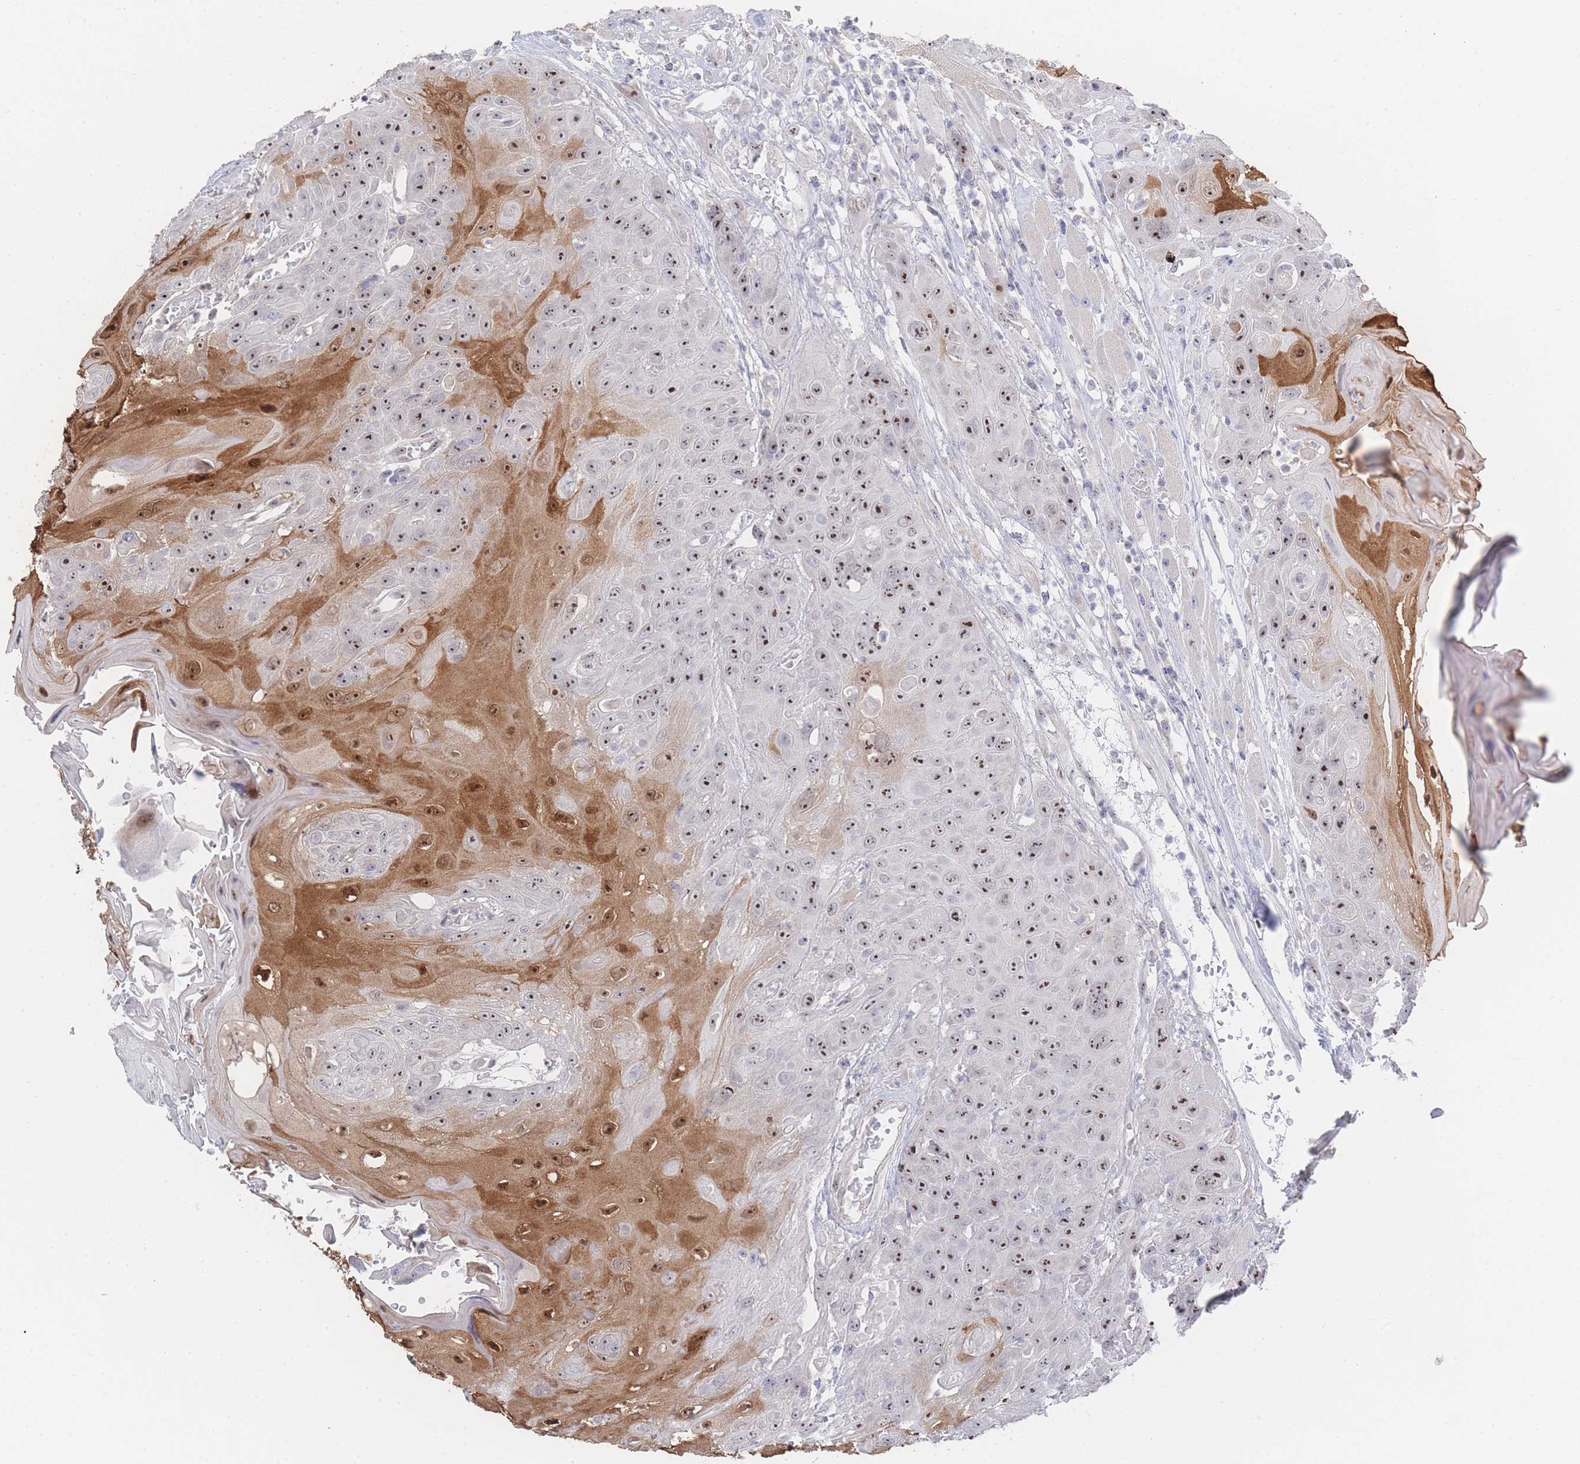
{"staining": {"intensity": "moderate", "quantity": ">75%", "location": "cytoplasmic/membranous,nuclear"}, "tissue": "head and neck cancer", "cell_type": "Tumor cells", "image_type": "cancer", "snomed": [{"axis": "morphology", "description": "Squamous cell carcinoma, NOS"}, {"axis": "topography", "description": "Head-Neck"}], "caption": "Head and neck squamous cell carcinoma stained for a protein (brown) reveals moderate cytoplasmic/membranous and nuclear positive positivity in about >75% of tumor cells.", "gene": "ZNF142", "patient": {"sex": "female", "age": 59}}